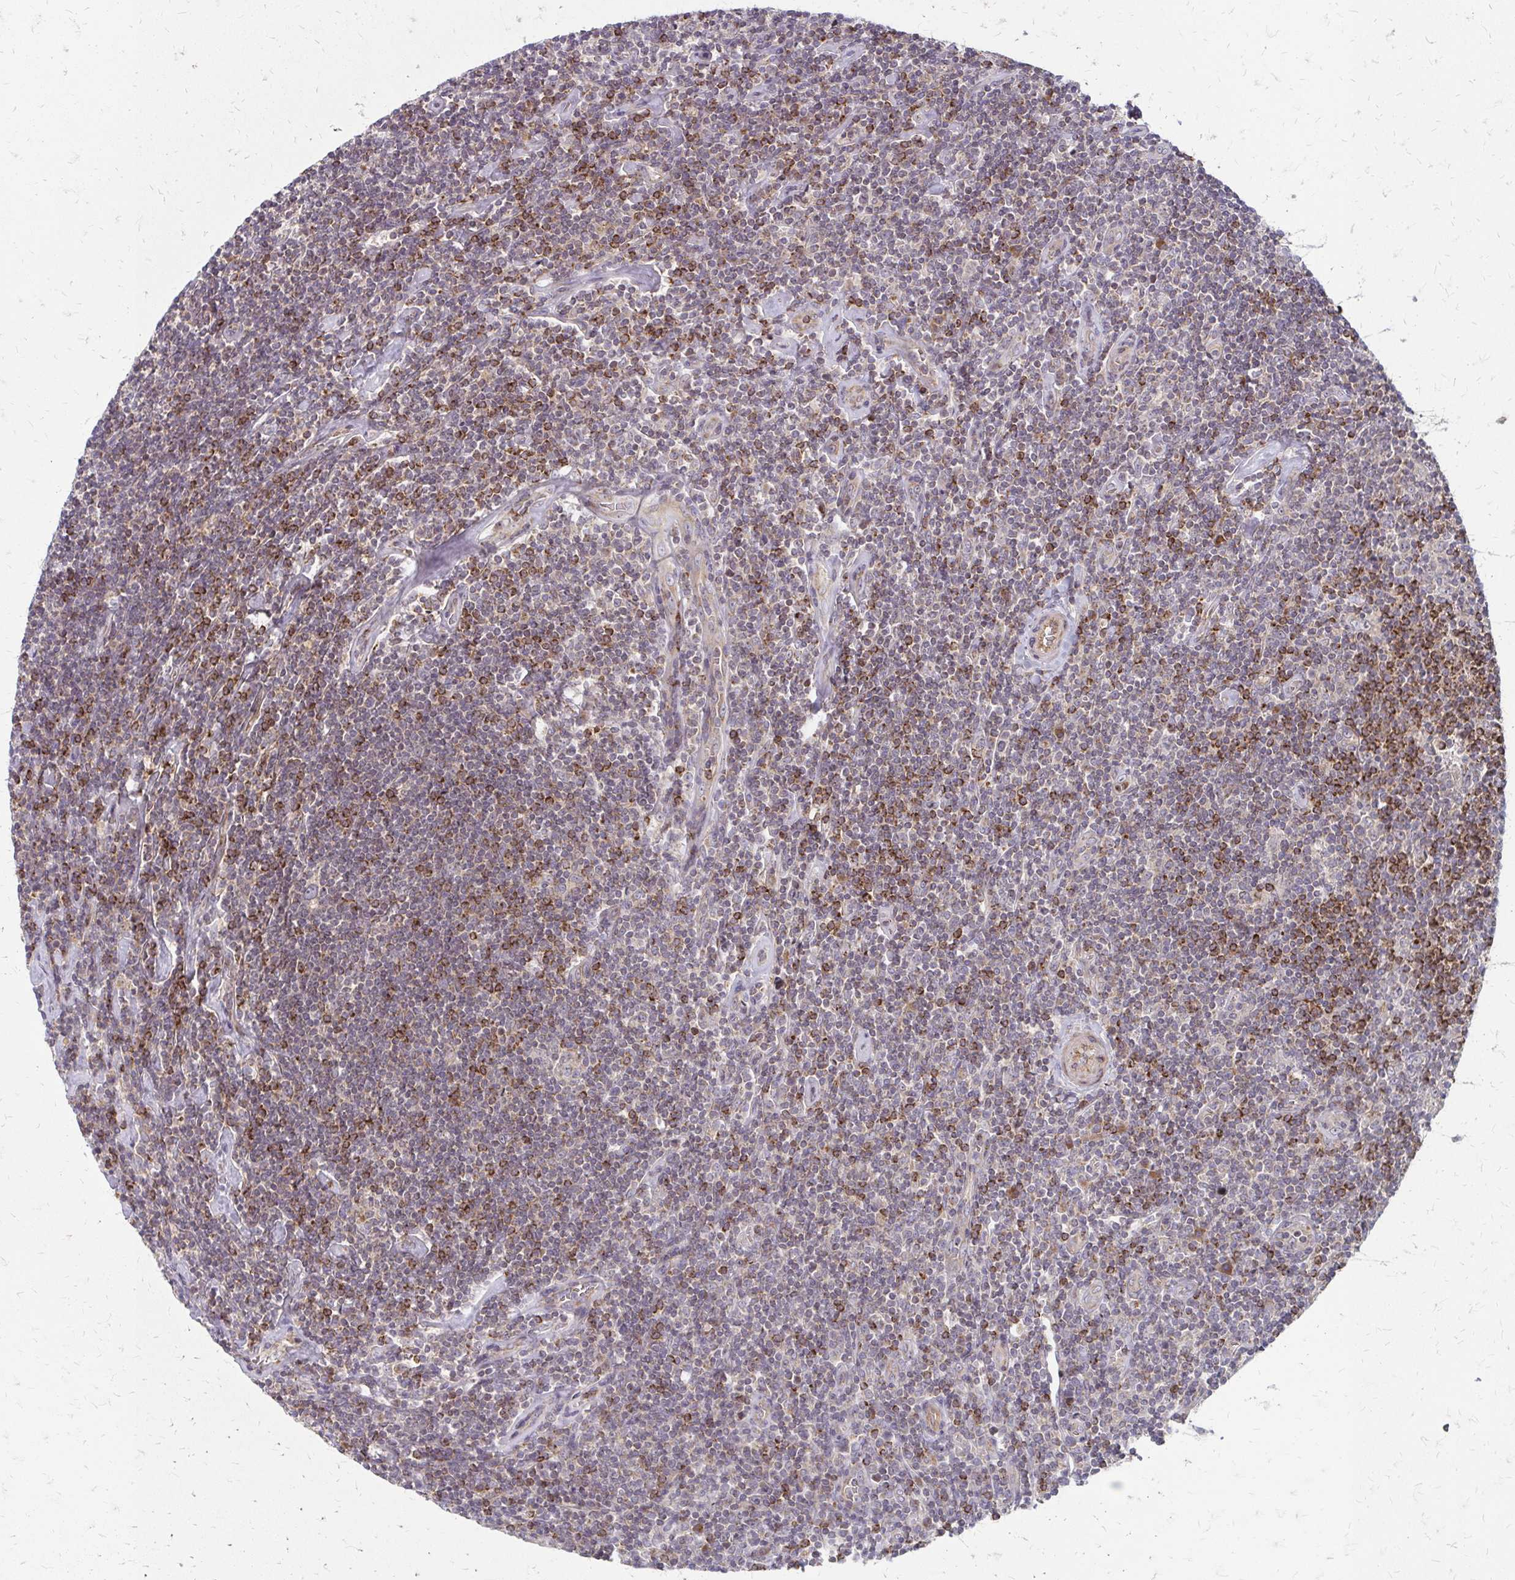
{"staining": {"intensity": "negative", "quantity": "none", "location": "none"}, "tissue": "lymphoma", "cell_type": "Tumor cells", "image_type": "cancer", "snomed": [{"axis": "morphology", "description": "Hodgkin's disease, NOS"}, {"axis": "topography", "description": "Lymph node"}], "caption": "Tumor cells show no significant positivity in Hodgkin's disease.", "gene": "ZNF383", "patient": {"sex": "male", "age": 40}}